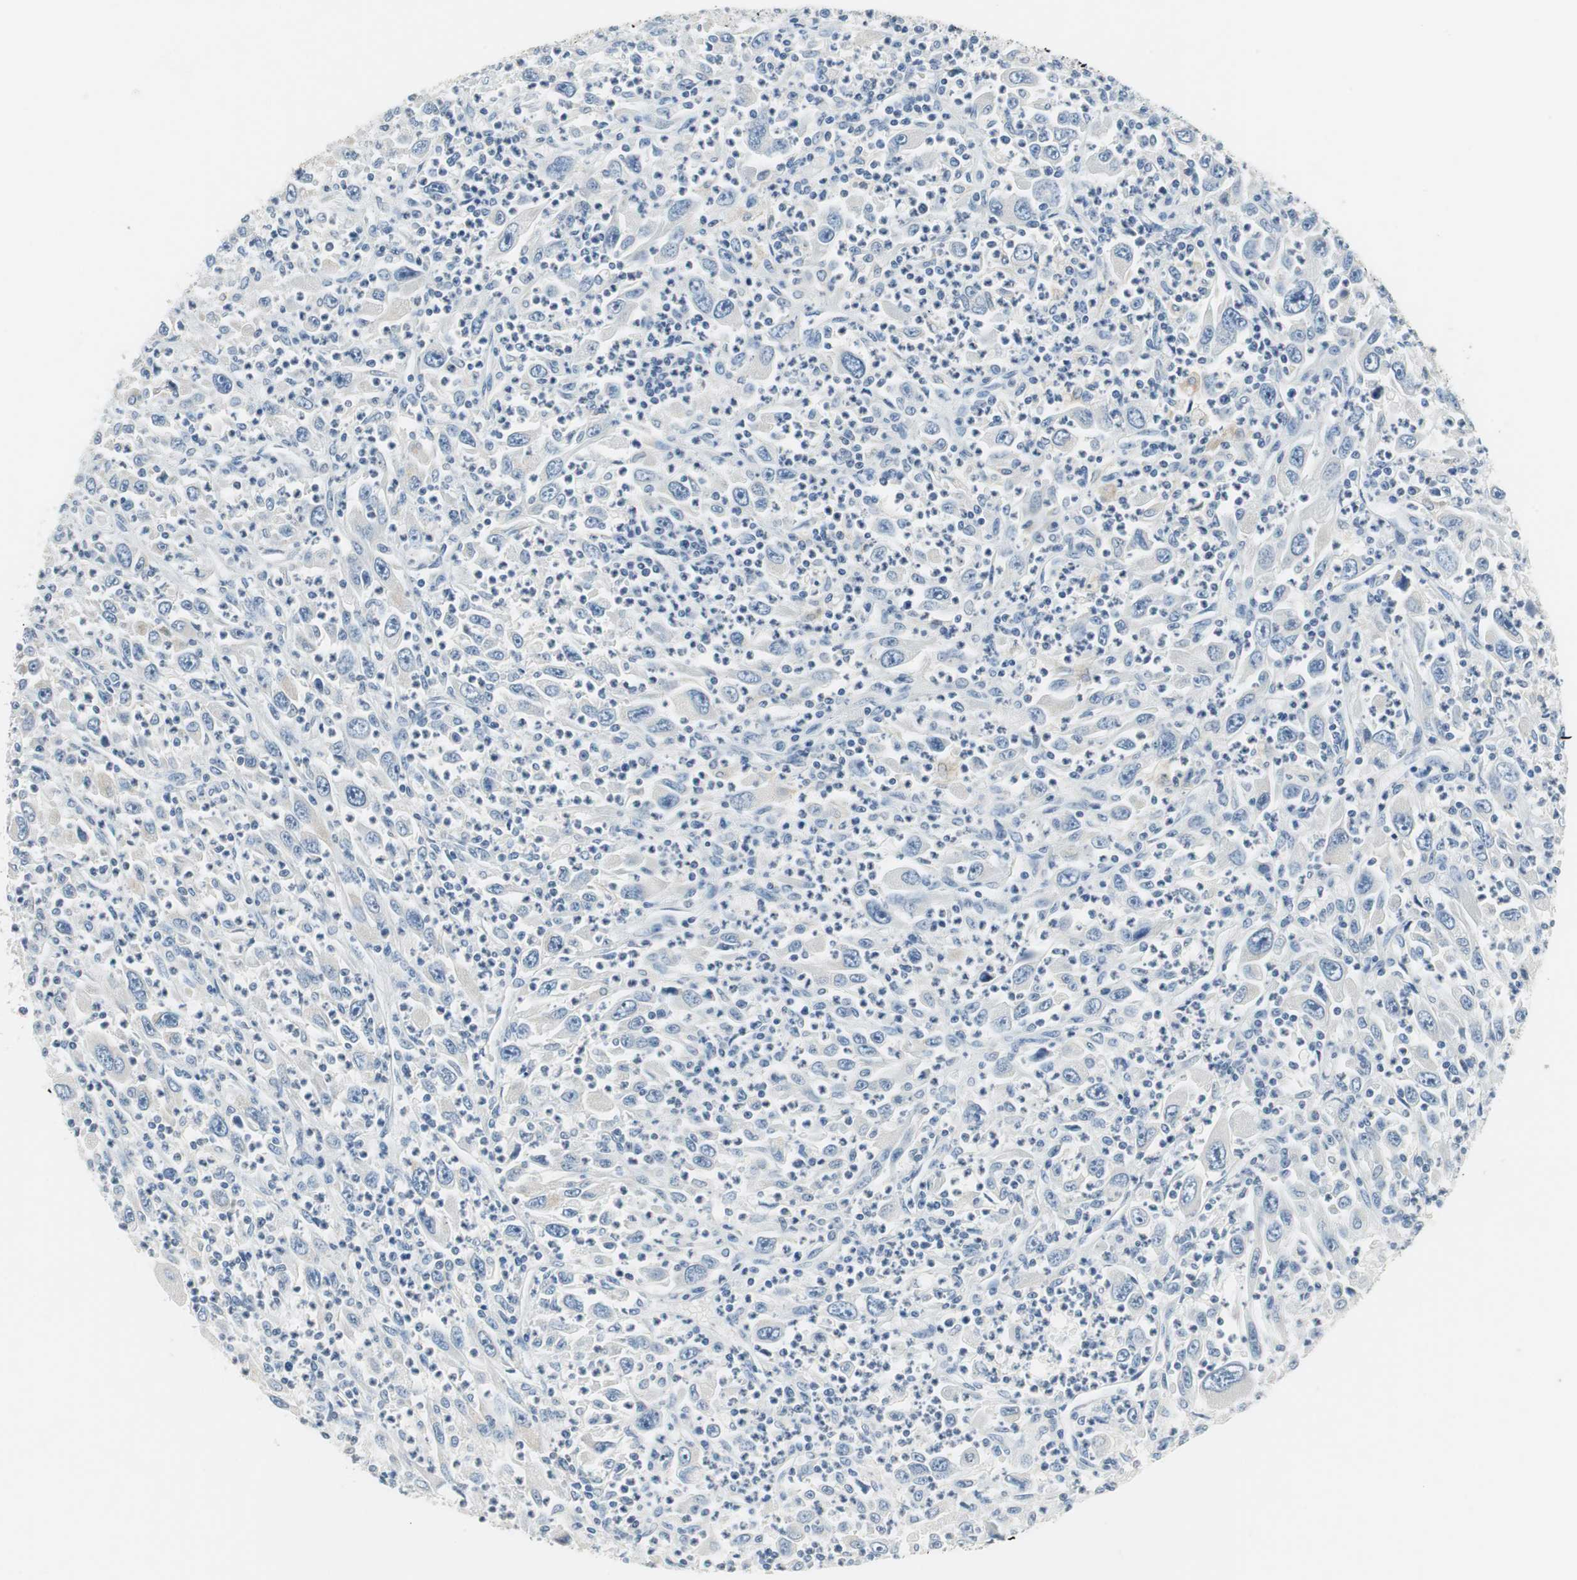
{"staining": {"intensity": "negative", "quantity": "none", "location": "none"}, "tissue": "melanoma", "cell_type": "Tumor cells", "image_type": "cancer", "snomed": [{"axis": "morphology", "description": "Malignant melanoma, Metastatic site"}, {"axis": "topography", "description": "Skin"}], "caption": "This micrograph is of melanoma stained with immunohistochemistry (IHC) to label a protein in brown with the nuclei are counter-stained blue. There is no expression in tumor cells.", "gene": "GLCCI1", "patient": {"sex": "female", "age": 56}}